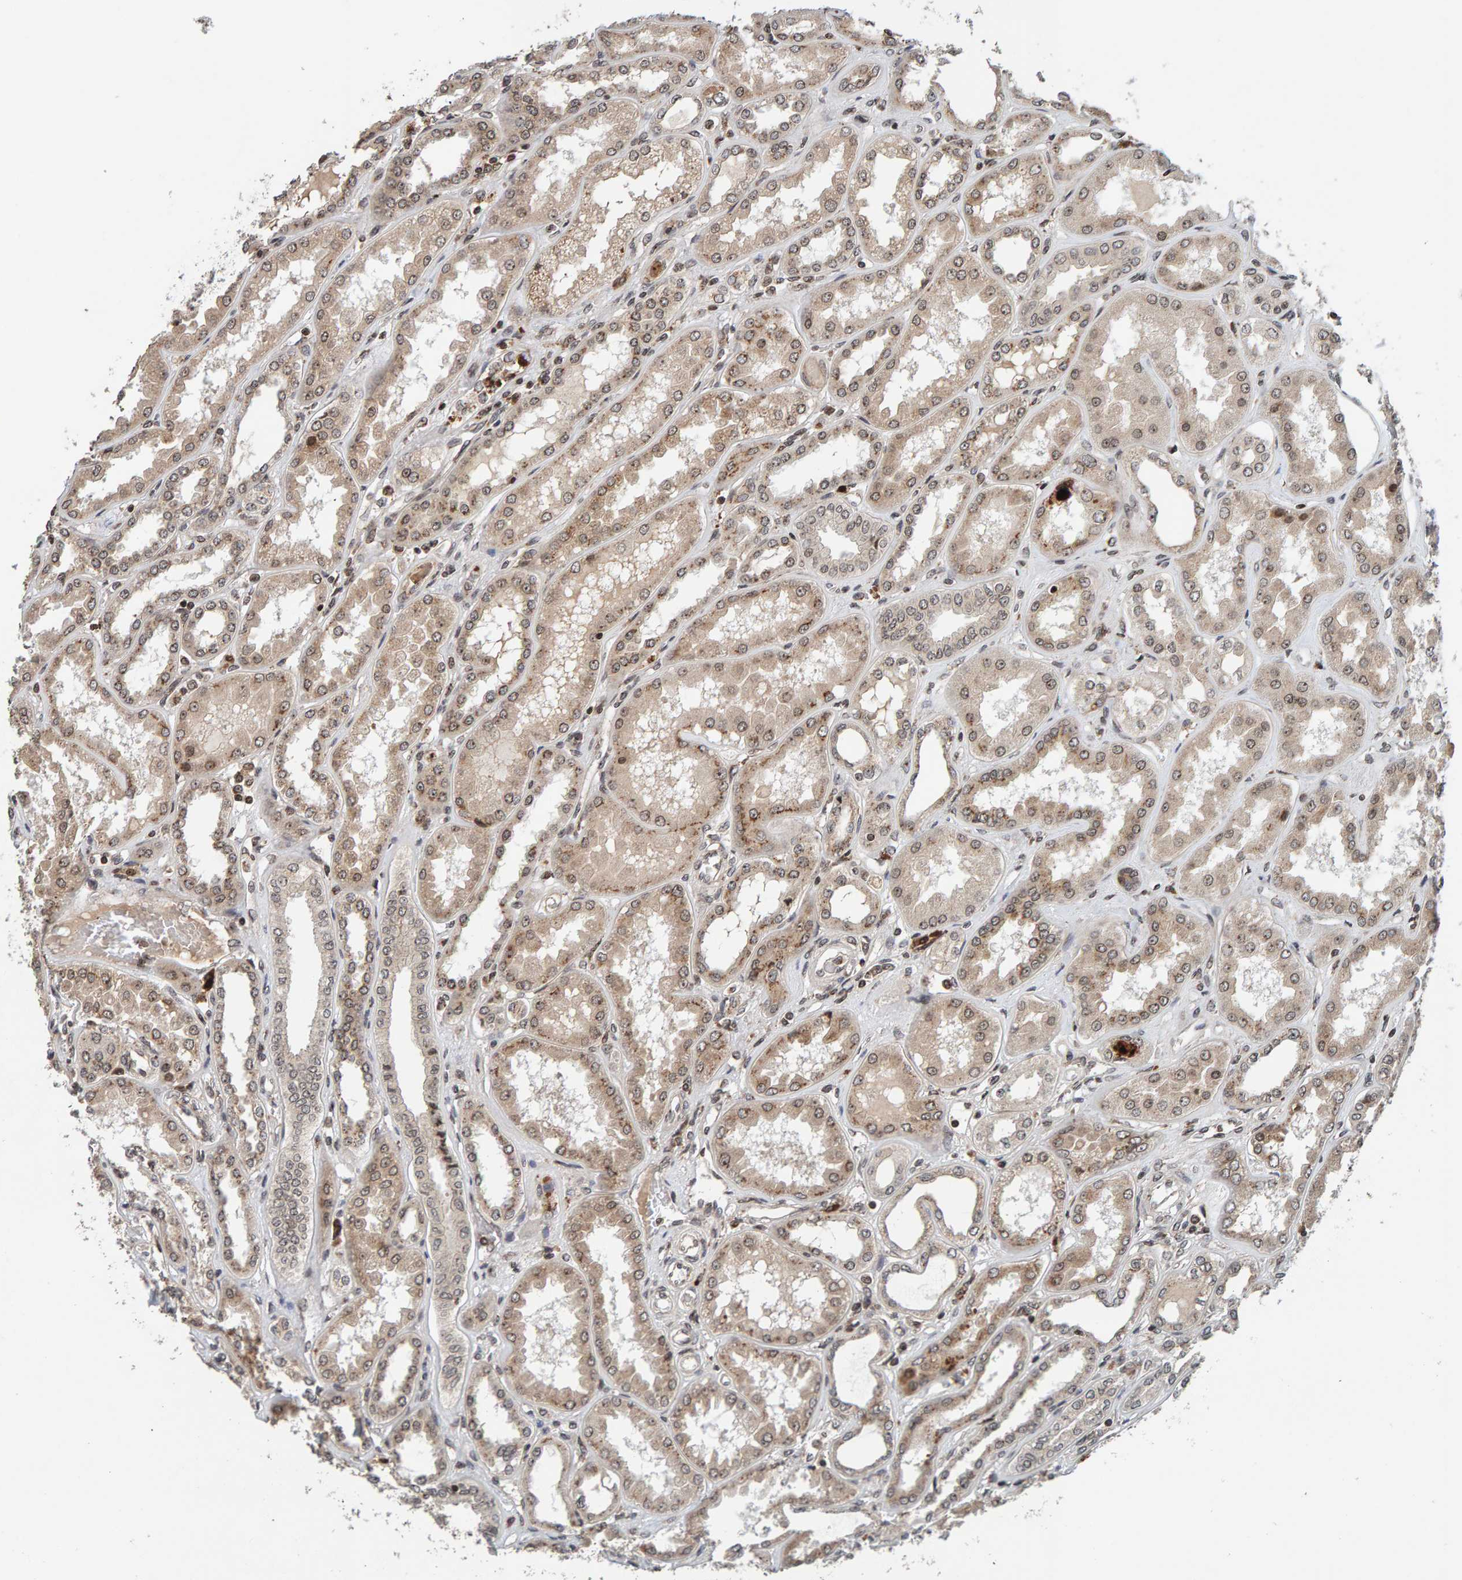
{"staining": {"intensity": "moderate", "quantity": ">75%", "location": "cytoplasmic/membranous"}, "tissue": "kidney", "cell_type": "Cells in glomeruli", "image_type": "normal", "snomed": [{"axis": "morphology", "description": "Normal tissue, NOS"}, {"axis": "topography", "description": "Kidney"}], "caption": "Immunohistochemical staining of normal human kidney exhibits >75% levels of moderate cytoplasmic/membranous protein expression in about >75% of cells in glomeruli.", "gene": "CCDC182", "patient": {"sex": "female", "age": 56}}